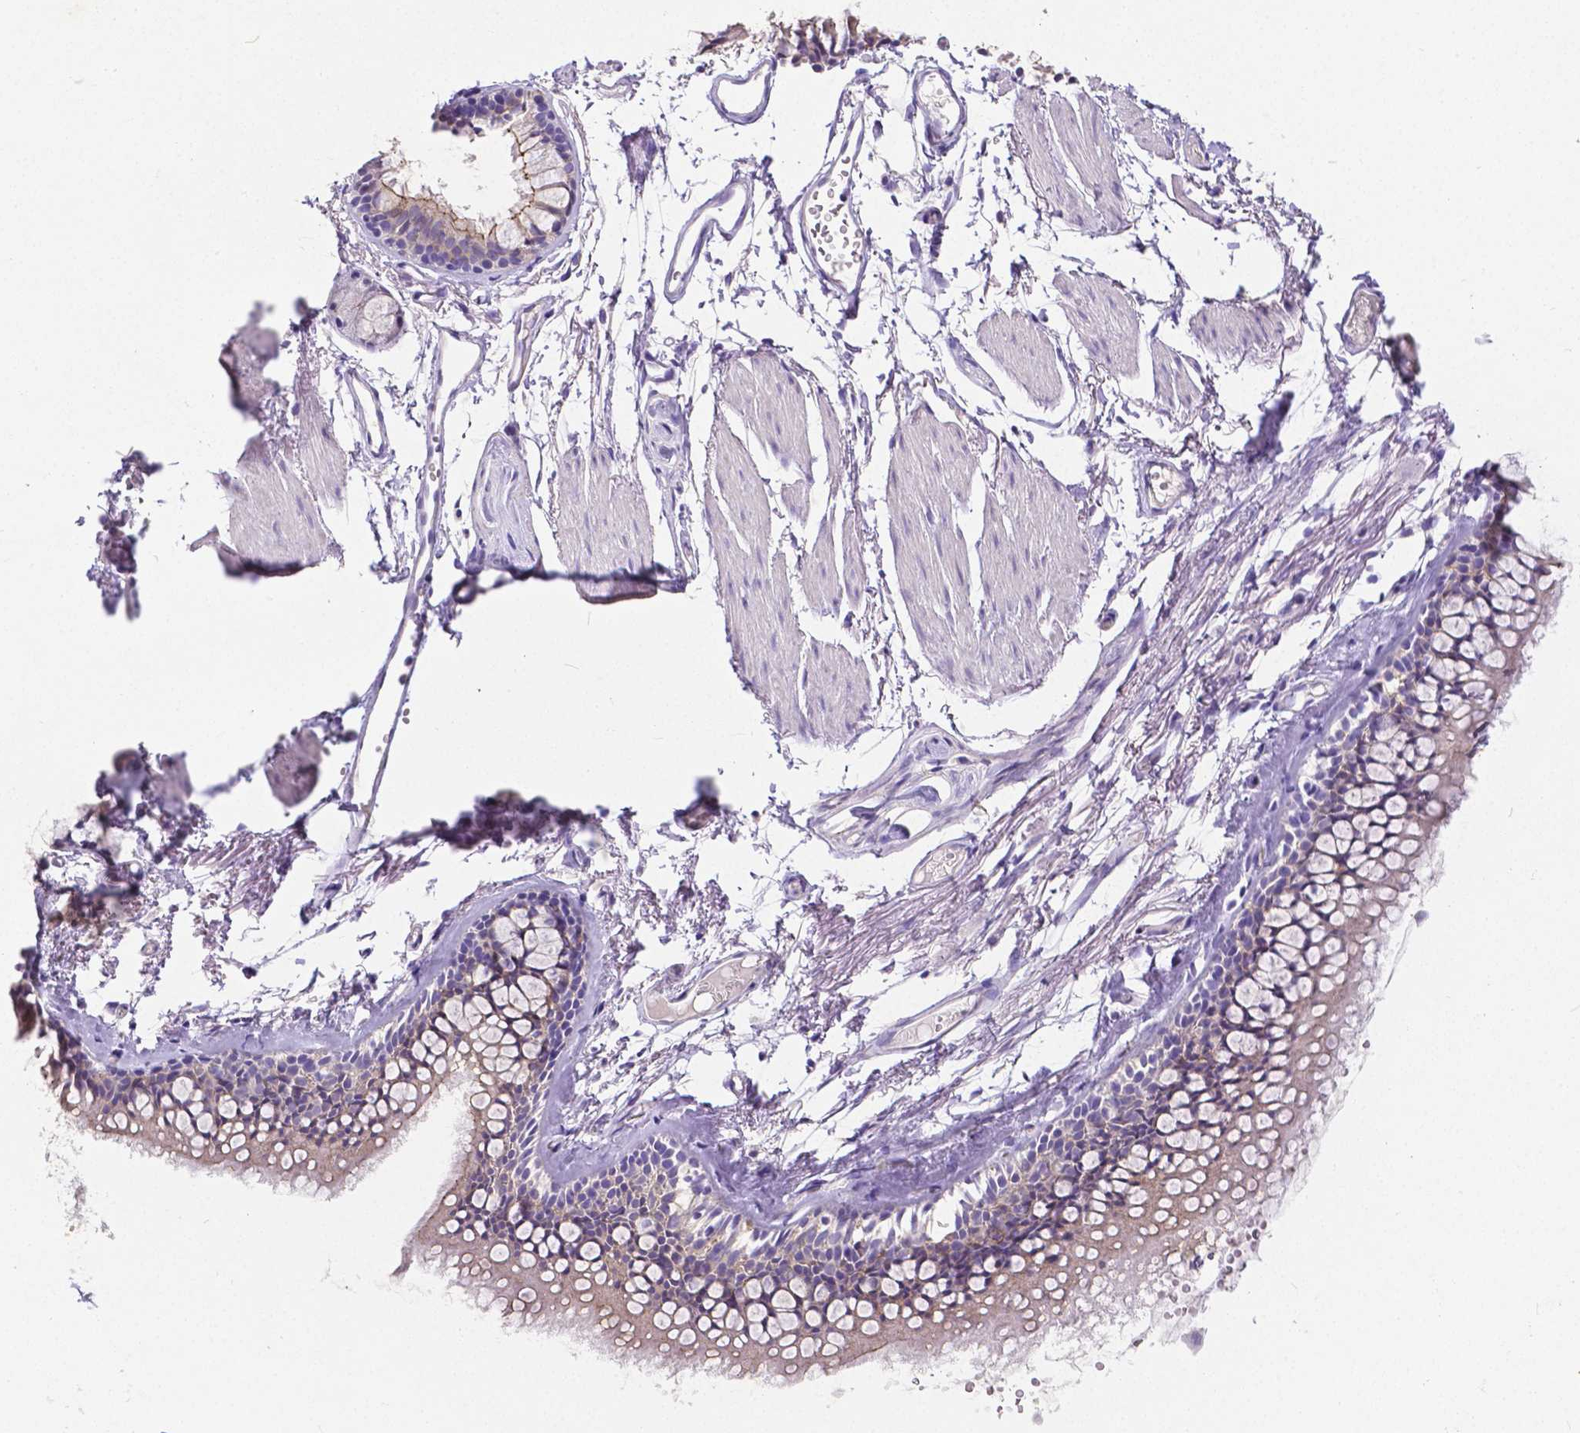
{"staining": {"intensity": "negative", "quantity": "none", "location": "none"}, "tissue": "soft tissue", "cell_type": "Chondrocytes", "image_type": "normal", "snomed": [{"axis": "morphology", "description": "Normal tissue, NOS"}, {"axis": "topography", "description": "Cartilage tissue"}, {"axis": "topography", "description": "Bronchus"}], "caption": "Image shows no significant protein staining in chondrocytes of unremarkable soft tissue. (DAB immunohistochemistry visualized using brightfield microscopy, high magnification).", "gene": "OCLN", "patient": {"sex": "female", "age": 79}}